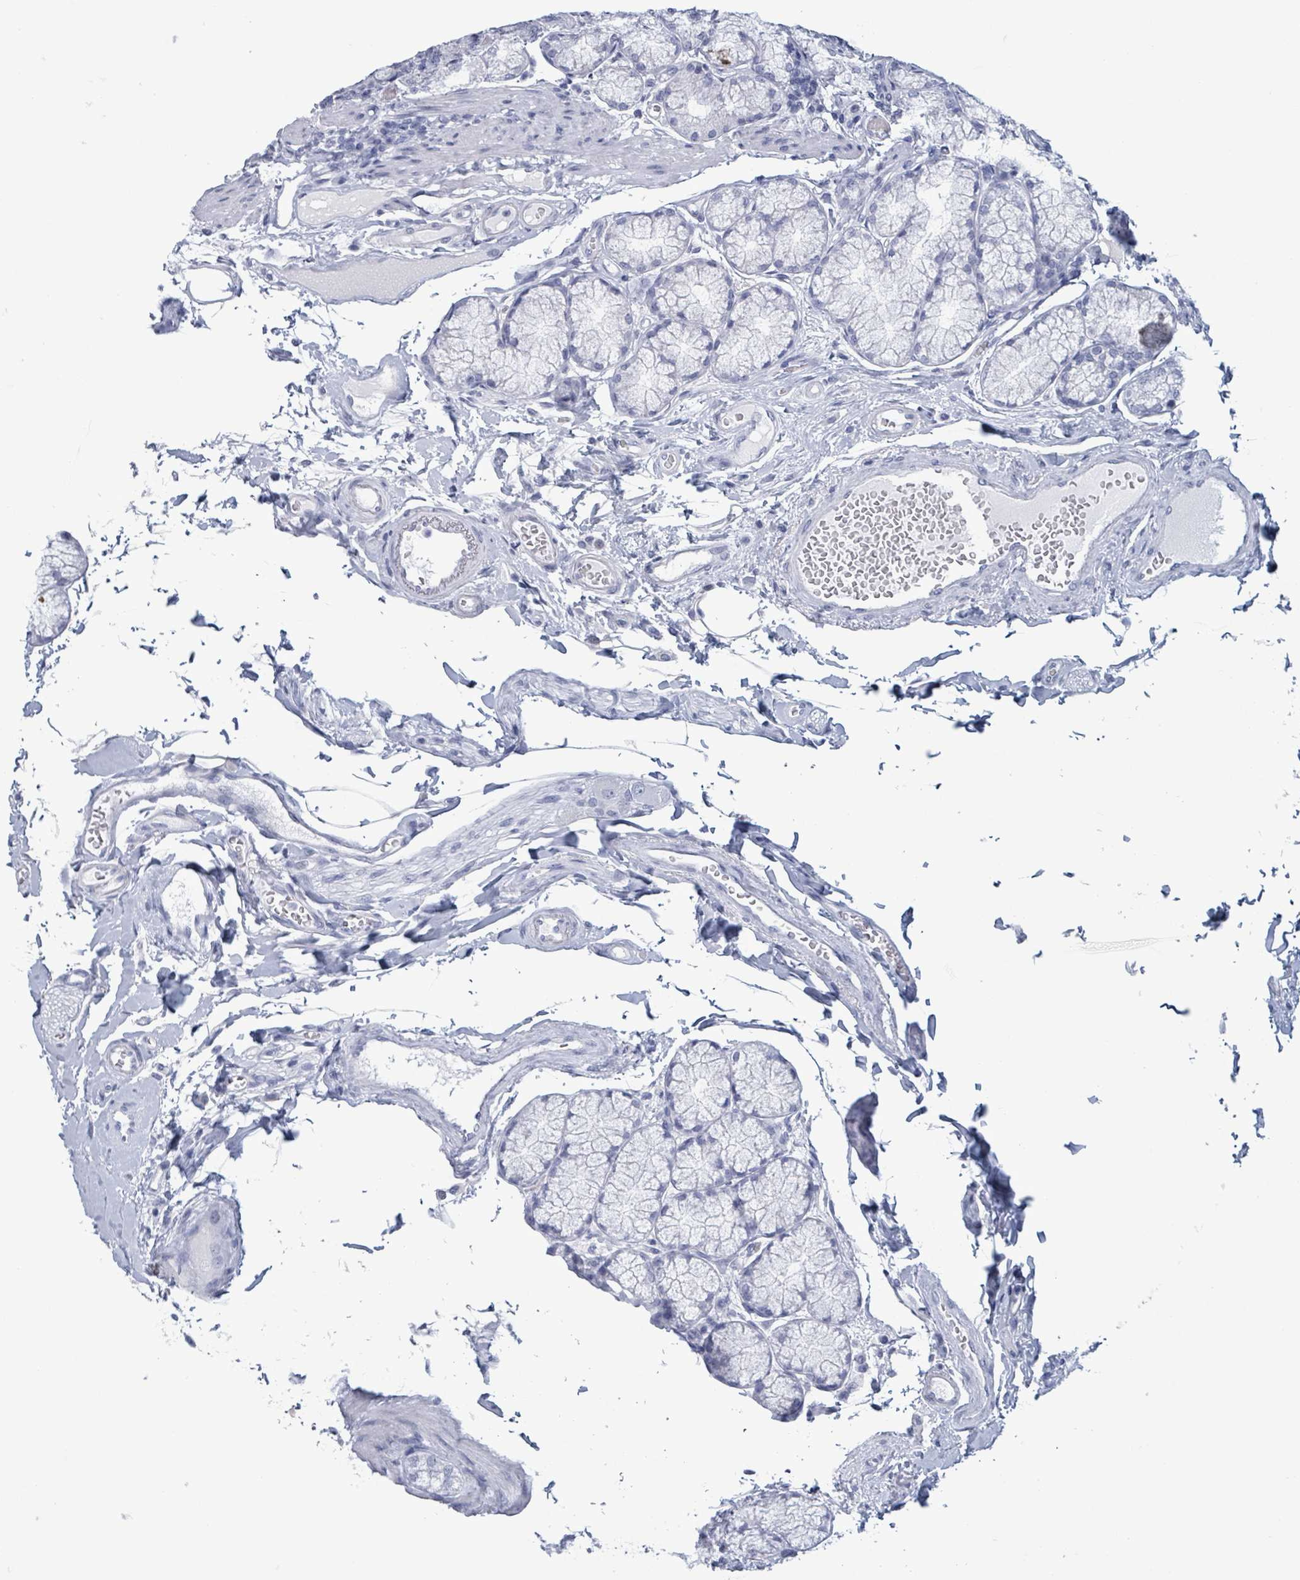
{"staining": {"intensity": "negative", "quantity": "none", "location": "none"}, "tissue": "duodenum", "cell_type": "Glandular cells", "image_type": "normal", "snomed": [{"axis": "morphology", "description": "Normal tissue, NOS"}, {"axis": "topography", "description": "Duodenum"}], "caption": "An IHC photomicrograph of normal duodenum is shown. There is no staining in glandular cells of duodenum. Brightfield microscopy of immunohistochemistry (IHC) stained with DAB (brown) and hematoxylin (blue), captured at high magnification.", "gene": "NKX2", "patient": {"sex": "female", "age": 67}}